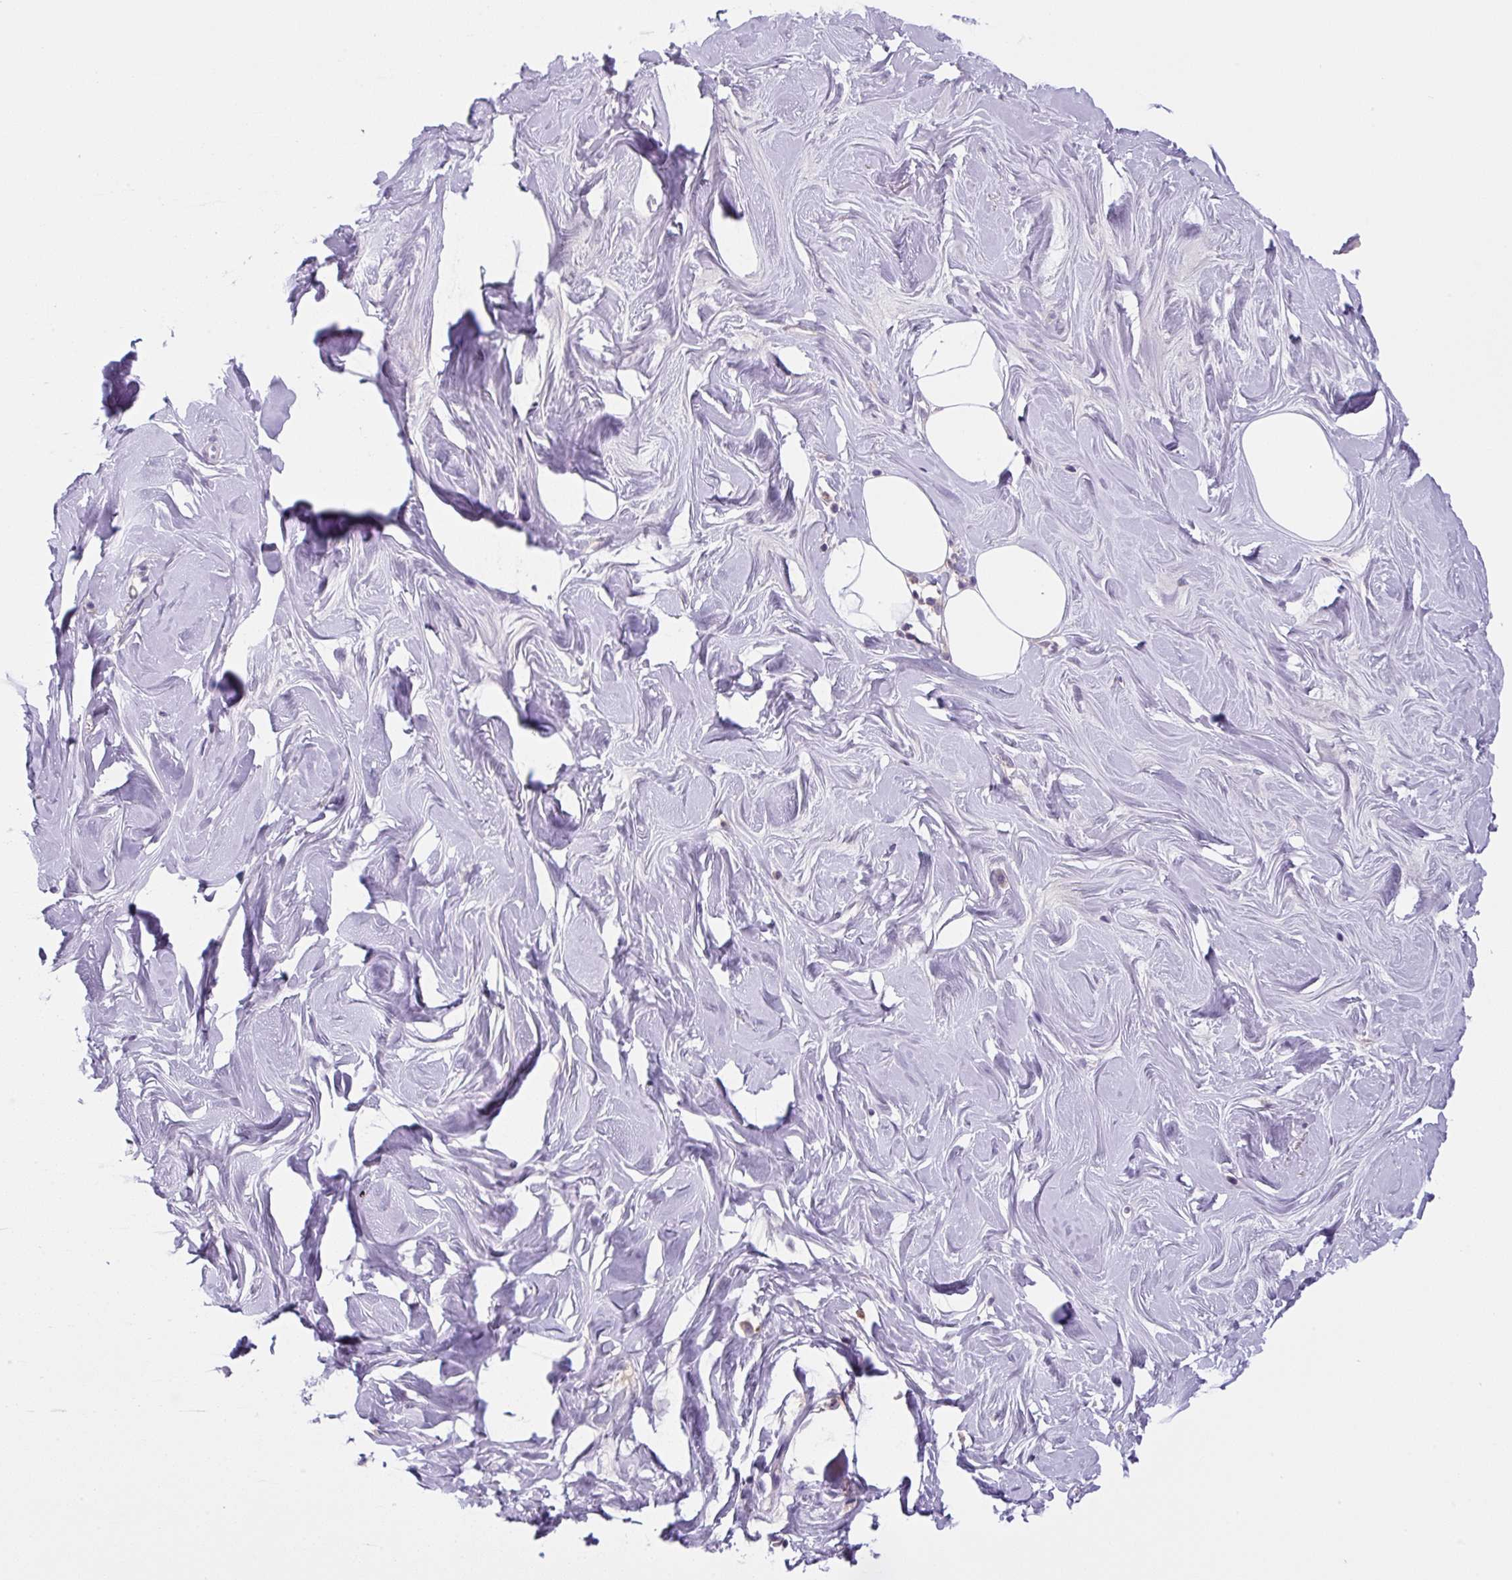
{"staining": {"intensity": "negative", "quantity": "none", "location": "none"}, "tissue": "breast", "cell_type": "Adipocytes", "image_type": "normal", "snomed": [{"axis": "morphology", "description": "Normal tissue, NOS"}, {"axis": "topography", "description": "Breast"}], "caption": "The image reveals no staining of adipocytes in benign breast. (Brightfield microscopy of DAB immunohistochemistry at high magnification).", "gene": "FZD5", "patient": {"sex": "female", "age": 27}}